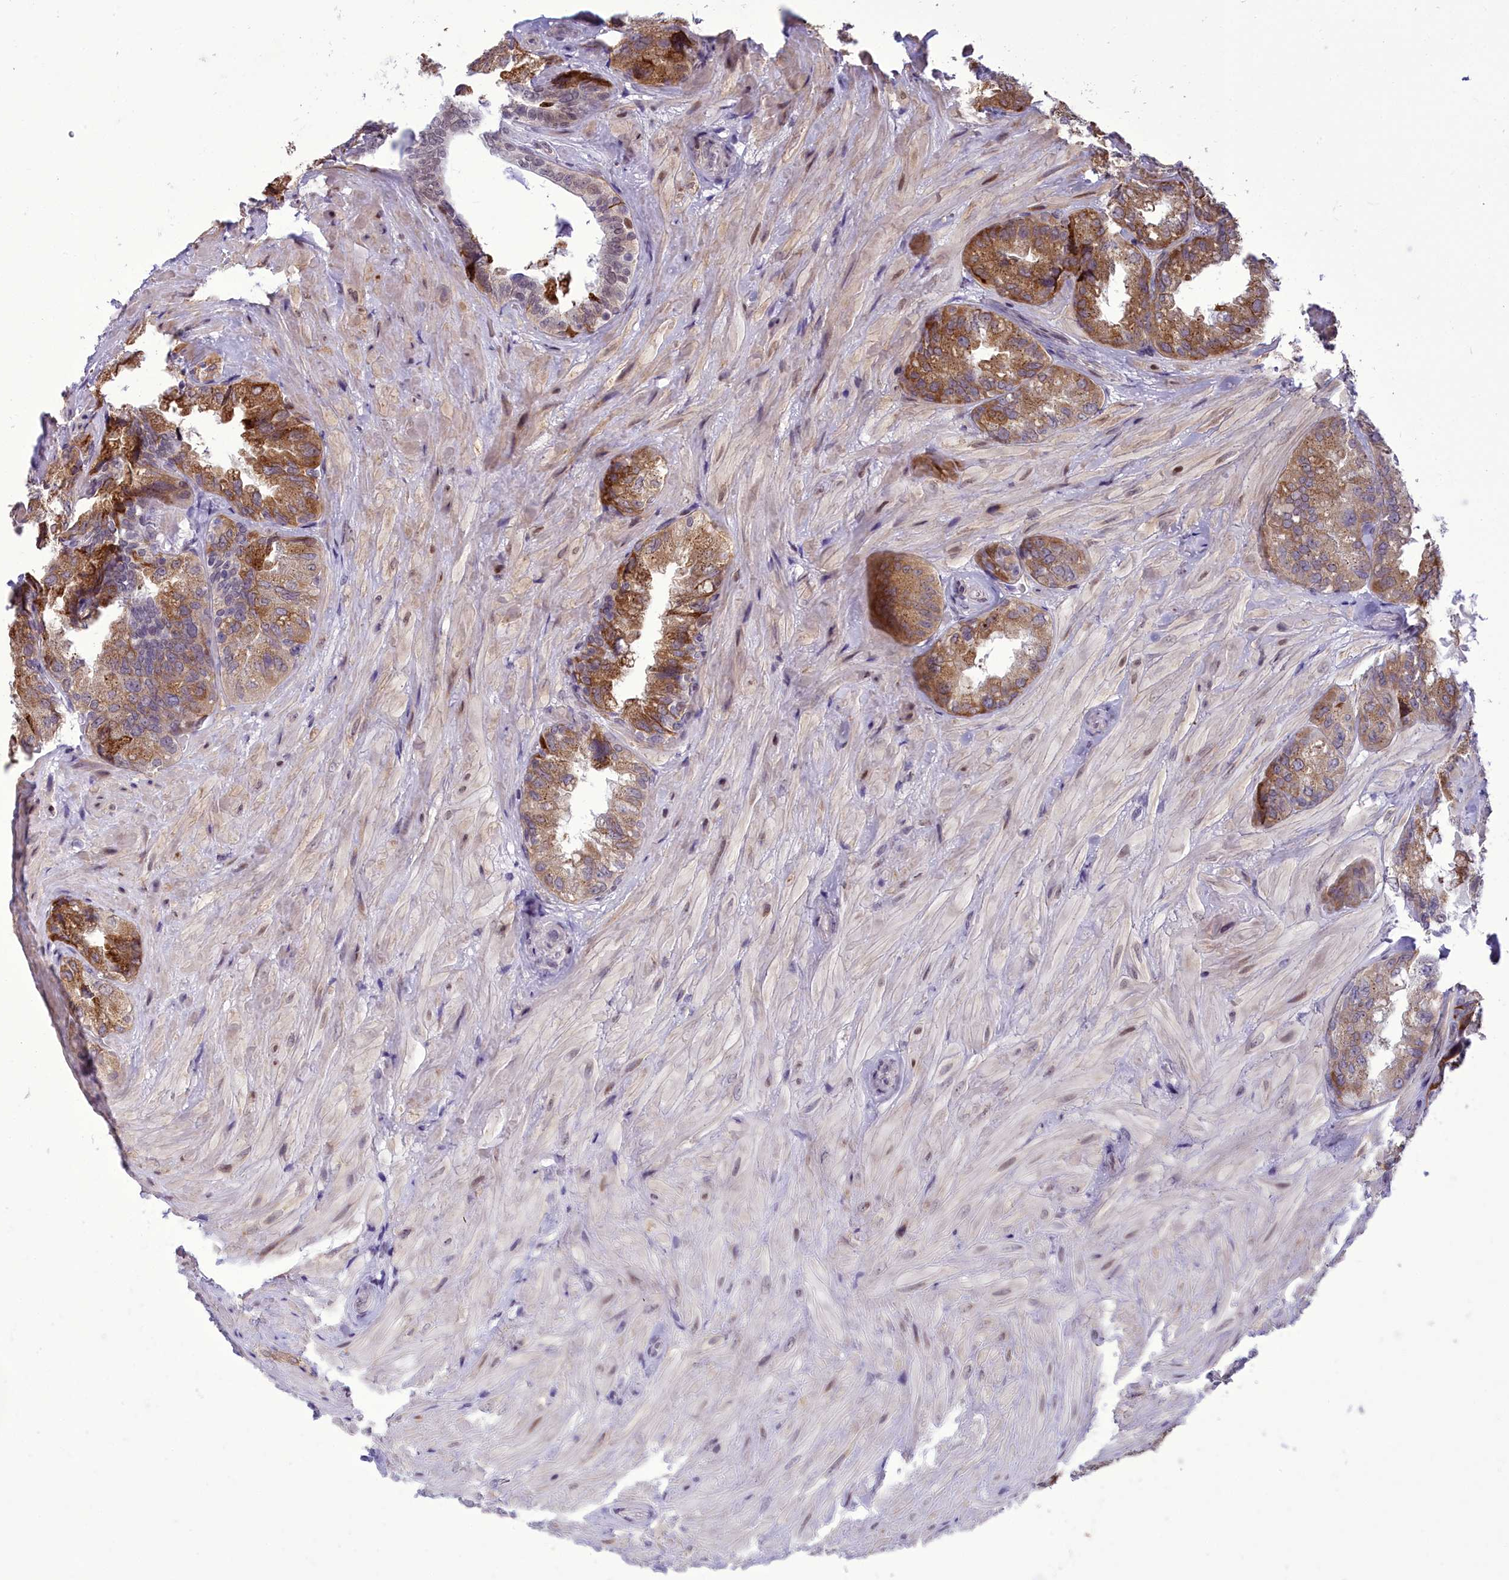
{"staining": {"intensity": "strong", "quantity": "25%-75%", "location": "cytoplasmic/membranous"}, "tissue": "seminal vesicle", "cell_type": "Glandular cells", "image_type": "normal", "snomed": [{"axis": "morphology", "description": "Normal tissue, NOS"}, {"axis": "topography", "description": "Prostate and seminal vesicle, NOS"}, {"axis": "topography", "description": "Prostate"}, {"axis": "topography", "description": "Seminal veicle"}], "caption": "Seminal vesicle stained with a brown dye shows strong cytoplasmic/membranous positive positivity in about 25%-75% of glandular cells.", "gene": "CEACAM19", "patient": {"sex": "male", "age": 67}}